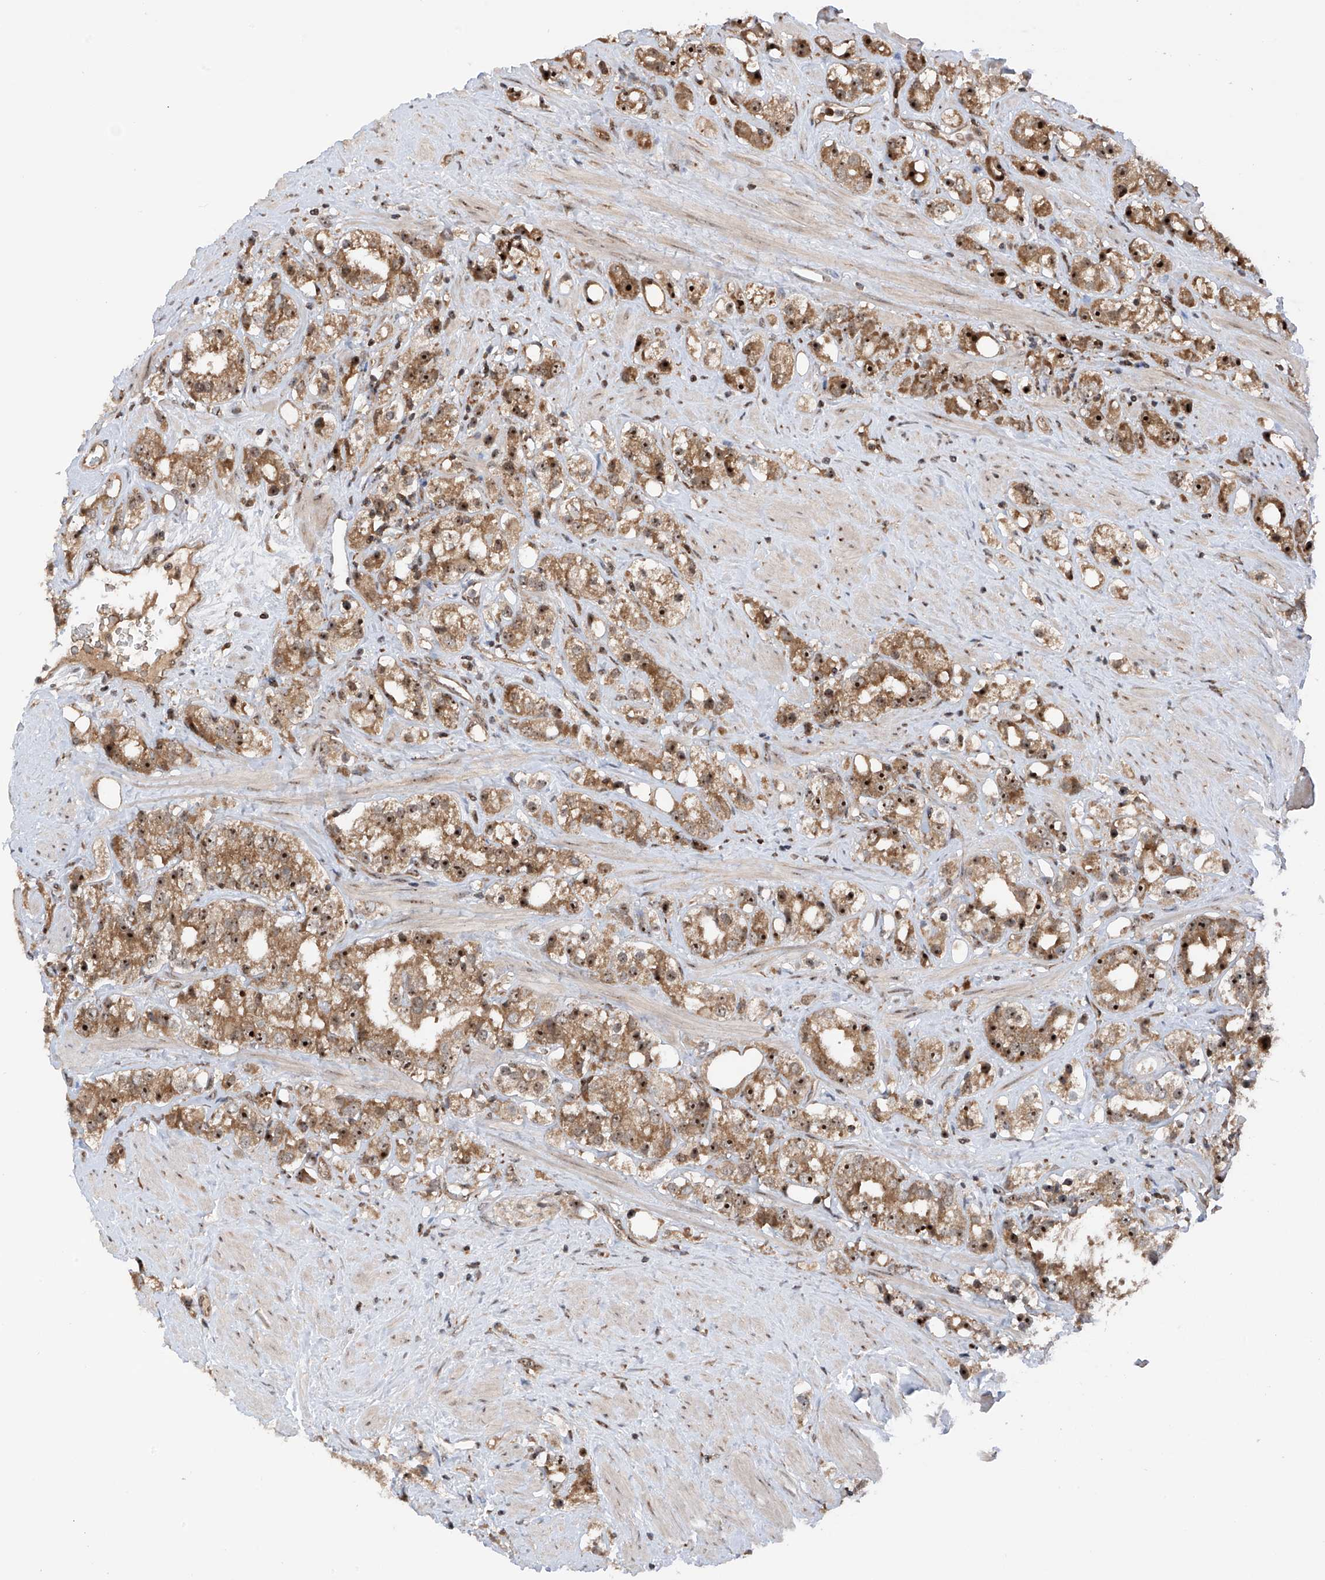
{"staining": {"intensity": "strong", "quantity": ">75%", "location": "cytoplasmic/membranous,nuclear"}, "tissue": "prostate cancer", "cell_type": "Tumor cells", "image_type": "cancer", "snomed": [{"axis": "morphology", "description": "Adenocarcinoma, NOS"}, {"axis": "topography", "description": "Prostate"}], "caption": "Prostate adenocarcinoma tissue demonstrates strong cytoplasmic/membranous and nuclear staining in approximately >75% of tumor cells, visualized by immunohistochemistry.", "gene": "C1orf131", "patient": {"sex": "male", "age": 79}}